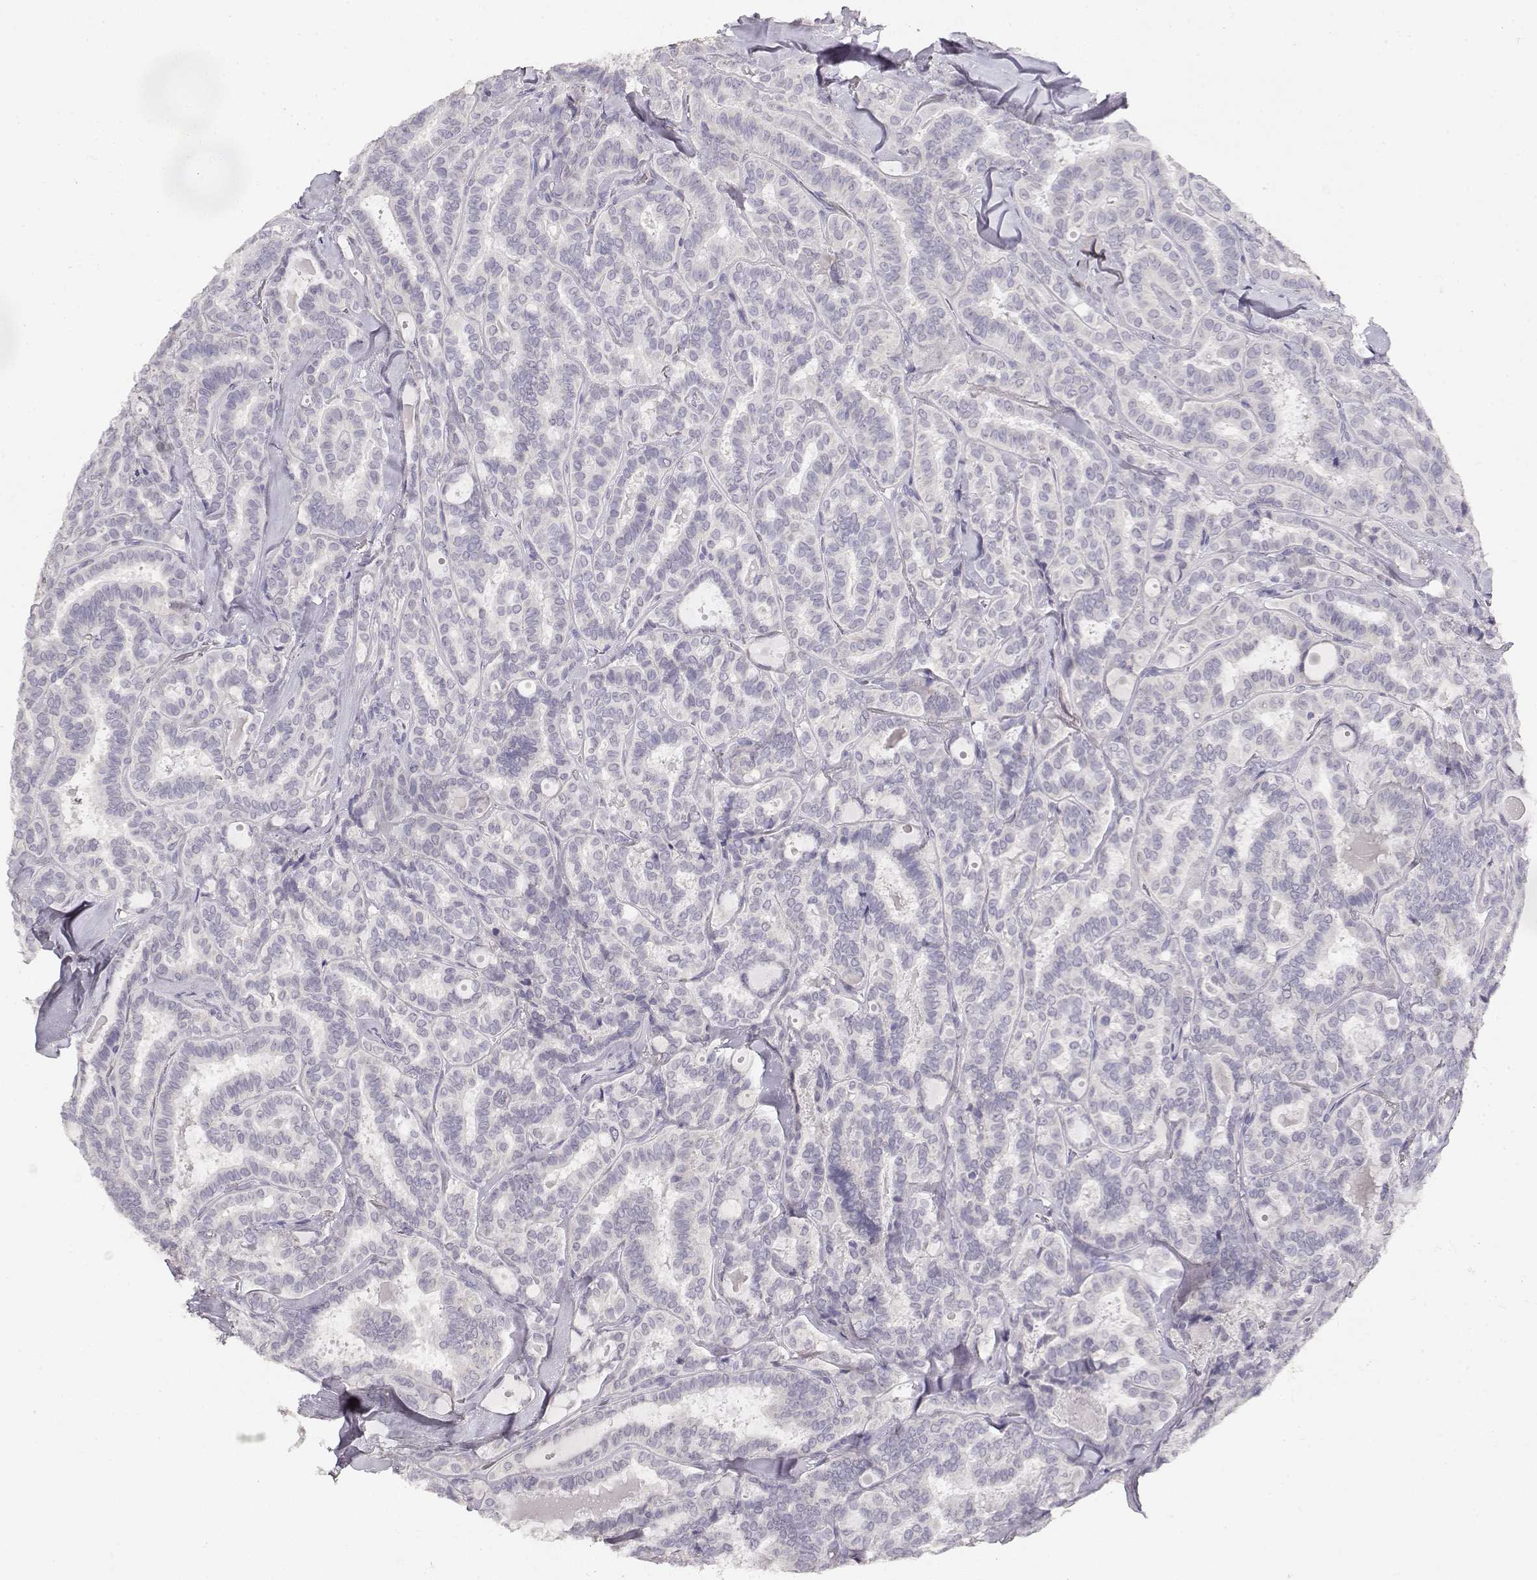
{"staining": {"intensity": "negative", "quantity": "none", "location": "none"}, "tissue": "thyroid cancer", "cell_type": "Tumor cells", "image_type": "cancer", "snomed": [{"axis": "morphology", "description": "Papillary adenocarcinoma, NOS"}, {"axis": "topography", "description": "Thyroid gland"}], "caption": "Immunohistochemistry image of neoplastic tissue: thyroid cancer (papillary adenocarcinoma) stained with DAB shows no significant protein staining in tumor cells.", "gene": "TPH2", "patient": {"sex": "female", "age": 39}}